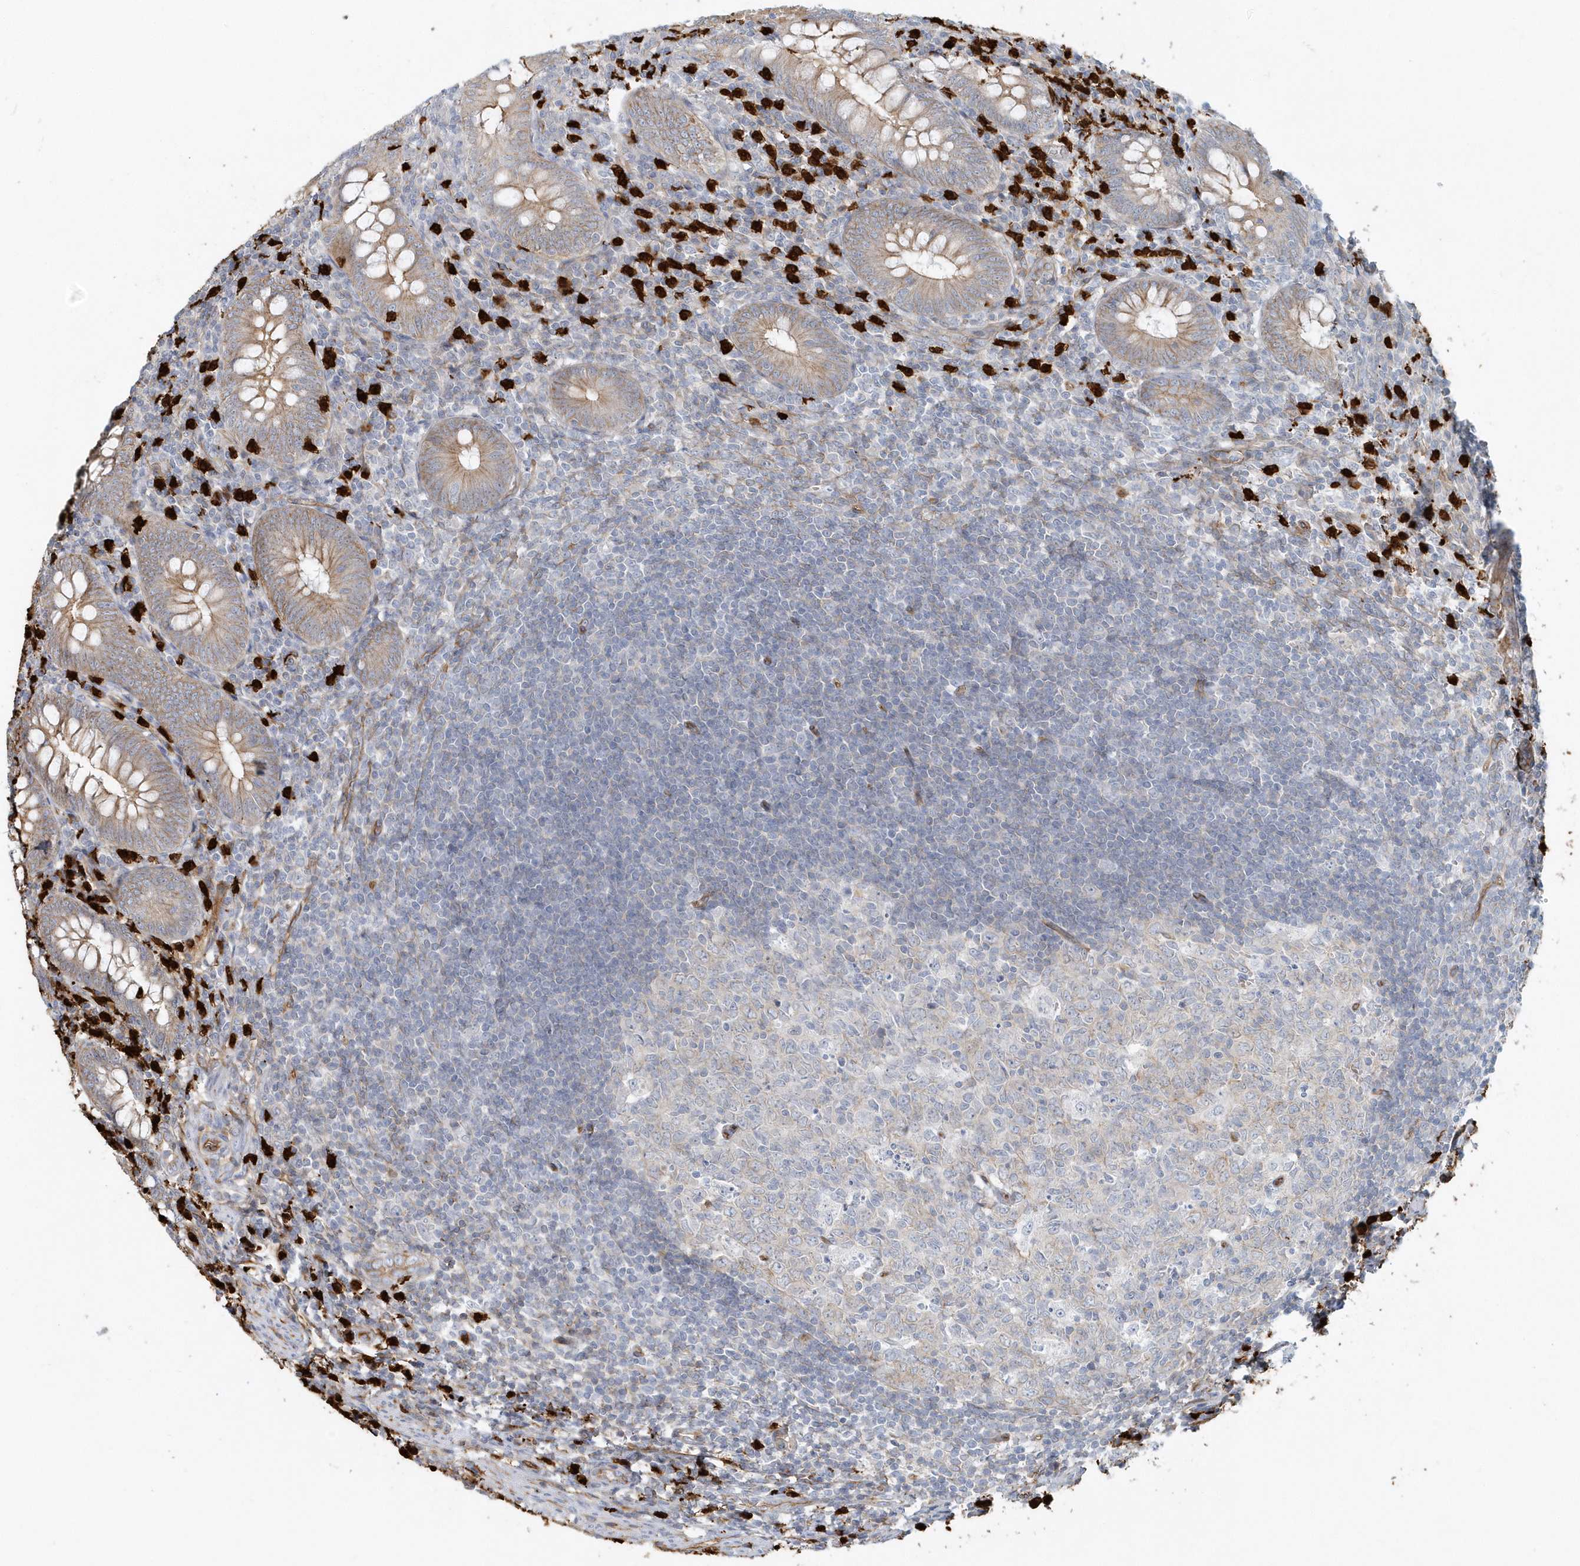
{"staining": {"intensity": "moderate", "quantity": ">75%", "location": "cytoplasmic/membranous"}, "tissue": "appendix", "cell_type": "Glandular cells", "image_type": "normal", "snomed": [{"axis": "morphology", "description": "Normal tissue, NOS"}, {"axis": "topography", "description": "Appendix"}], "caption": "Moderate cytoplasmic/membranous staining for a protein is present in about >75% of glandular cells of unremarkable appendix using IHC.", "gene": "DNAH1", "patient": {"sex": "male", "age": 14}}